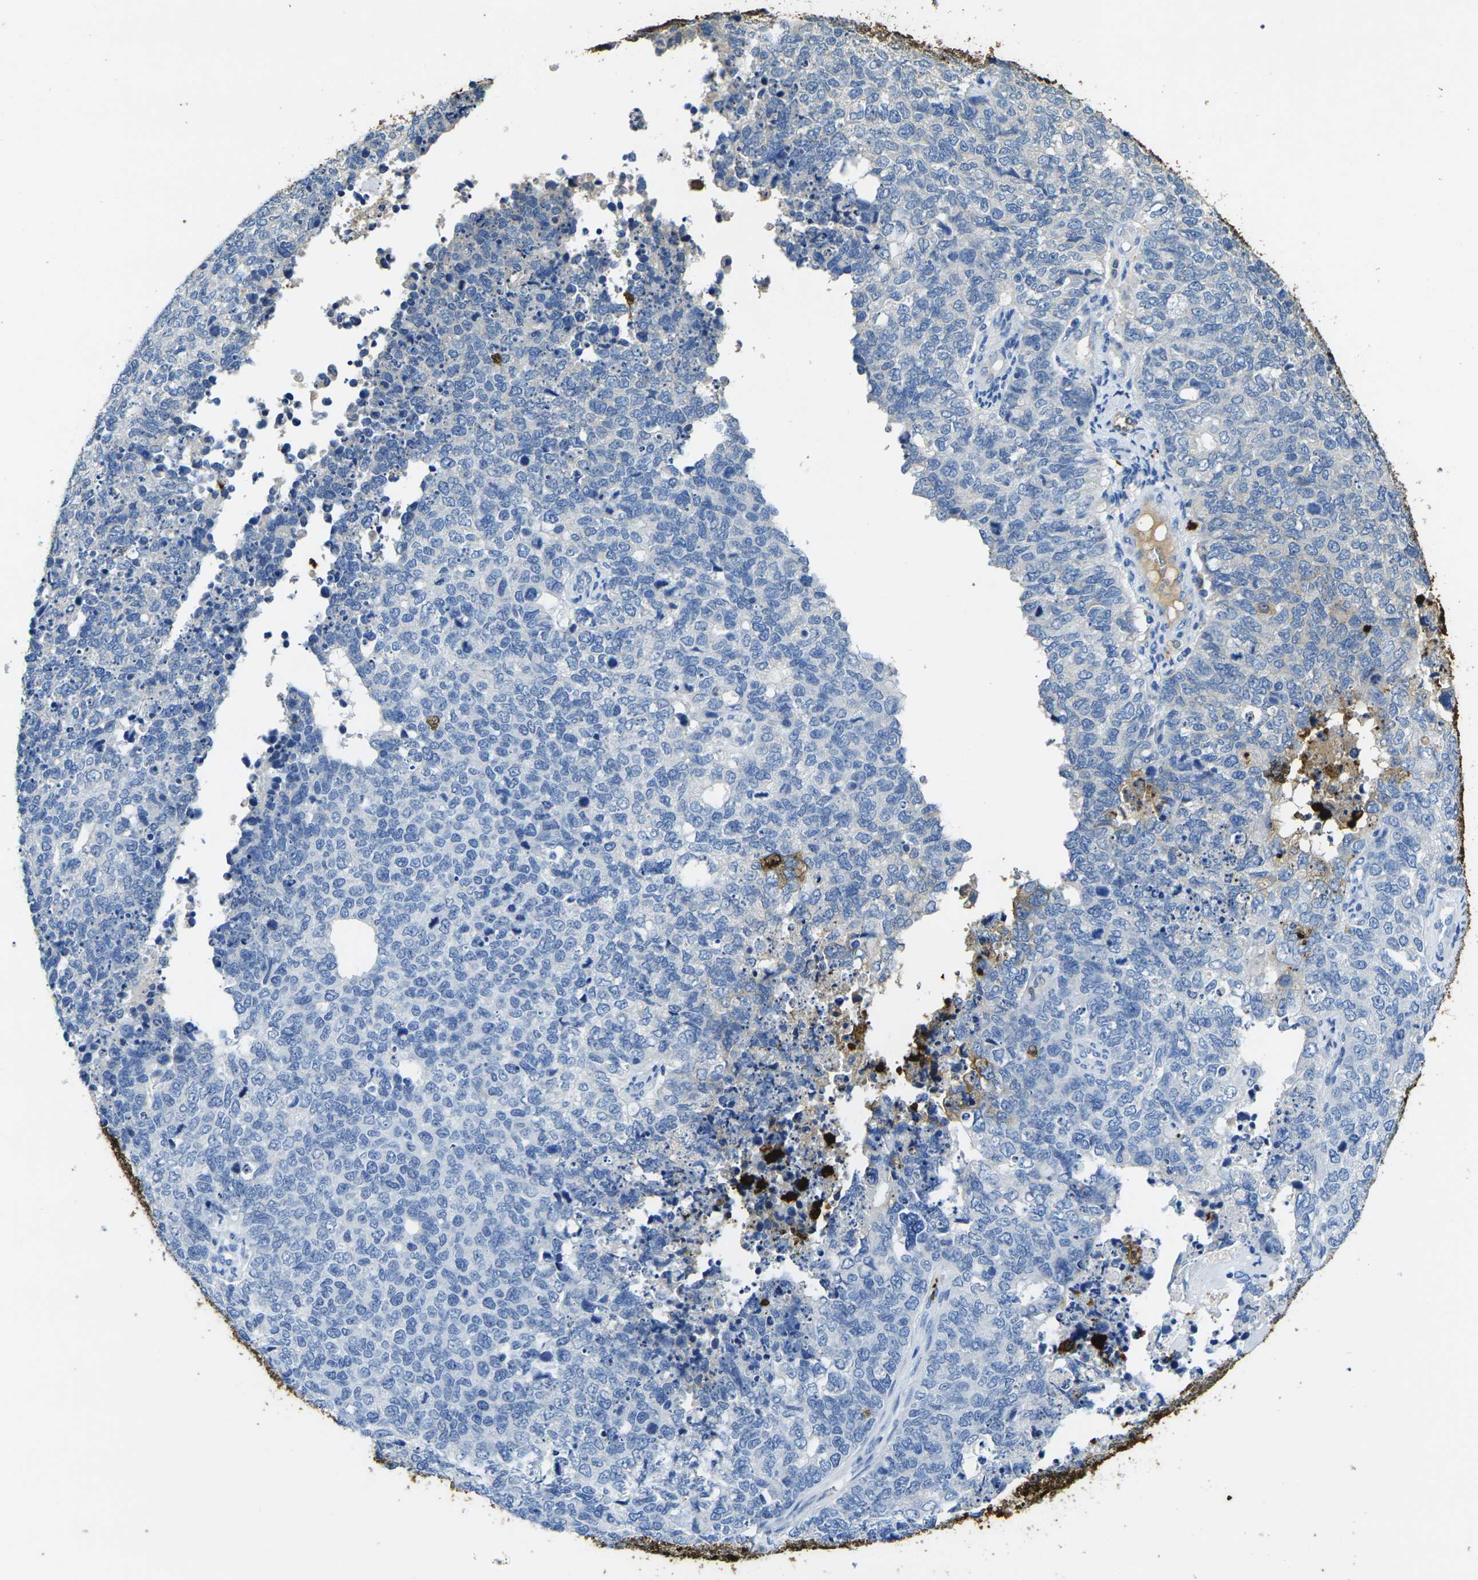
{"staining": {"intensity": "negative", "quantity": "none", "location": "none"}, "tissue": "cervical cancer", "cell_type": "Tumor cells", "image_type": "cancer", "snomed": [{"axis": "morphology", "description": "Squamous cell carcinoma, NOS"}, {"axis": "topography", "description": "Cervix"}], "caption": "Immunohistochemistry of human cervical cancer (squamous cell carcinoma) reveals no staining in tumor cells.", "gene": "S100A9", "patient": {"sex": "female", "age": 63}}